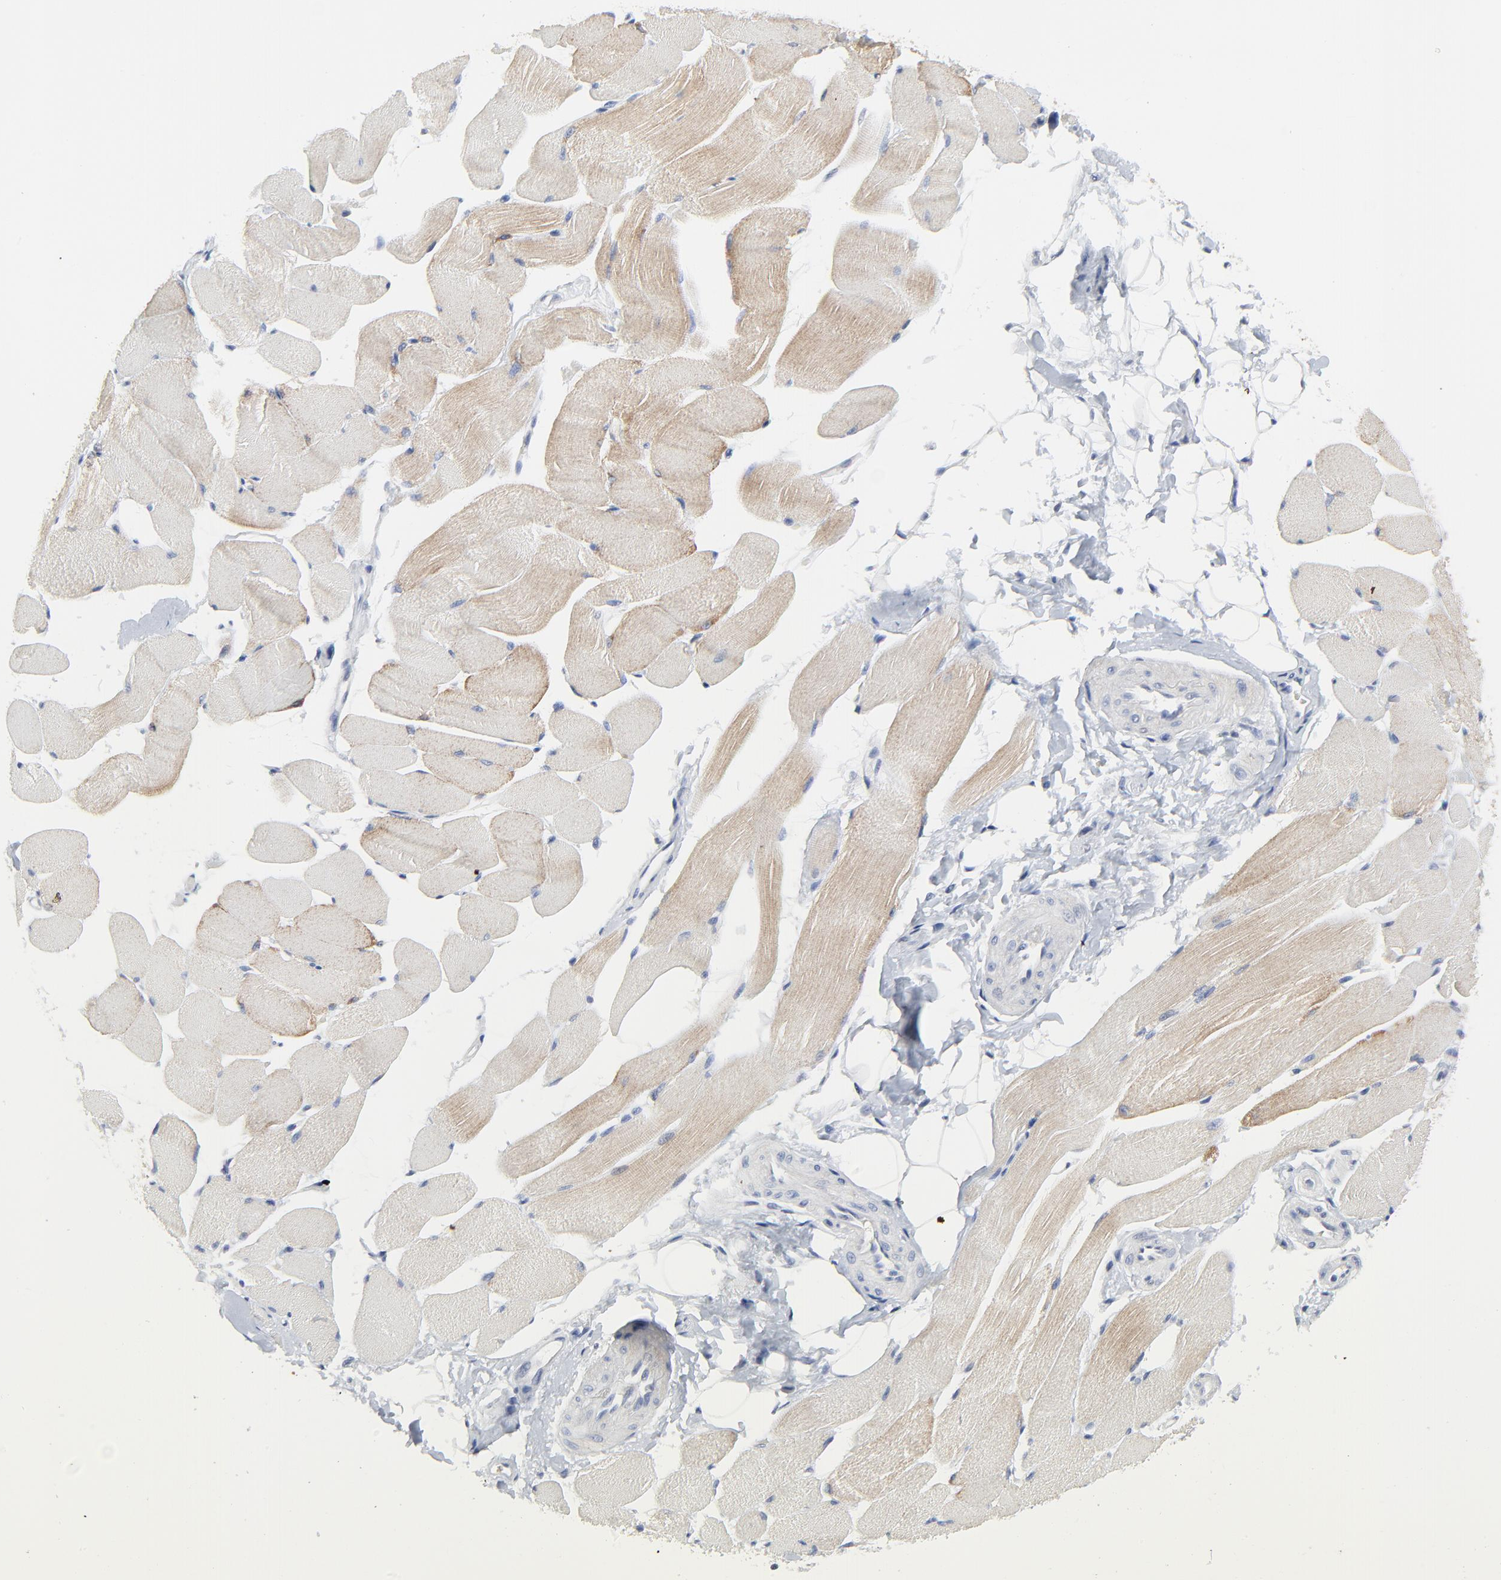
{"staining": {"intensity": "weak", "quantity": "<25%", "location": "cytoplasmic/membranous"}, "tissue": "skeletal muscle", "cell_type": "Myocytes", "image_type": "normal", "snomed": [{"axis": "morphology", "description": "Normal tissue, NOS"}, {"axis": "topography", "description": "Skeletal muscle"}, {"axis": "topography", "description": "Peripheral nerve tissue"}], "caption": "This is an IHC histopathology image of unremarkable skeletal muscle. There is no positivity in myocytes.", "gene": "LNX1", "patient": {"sex": "female", "age": 84}}